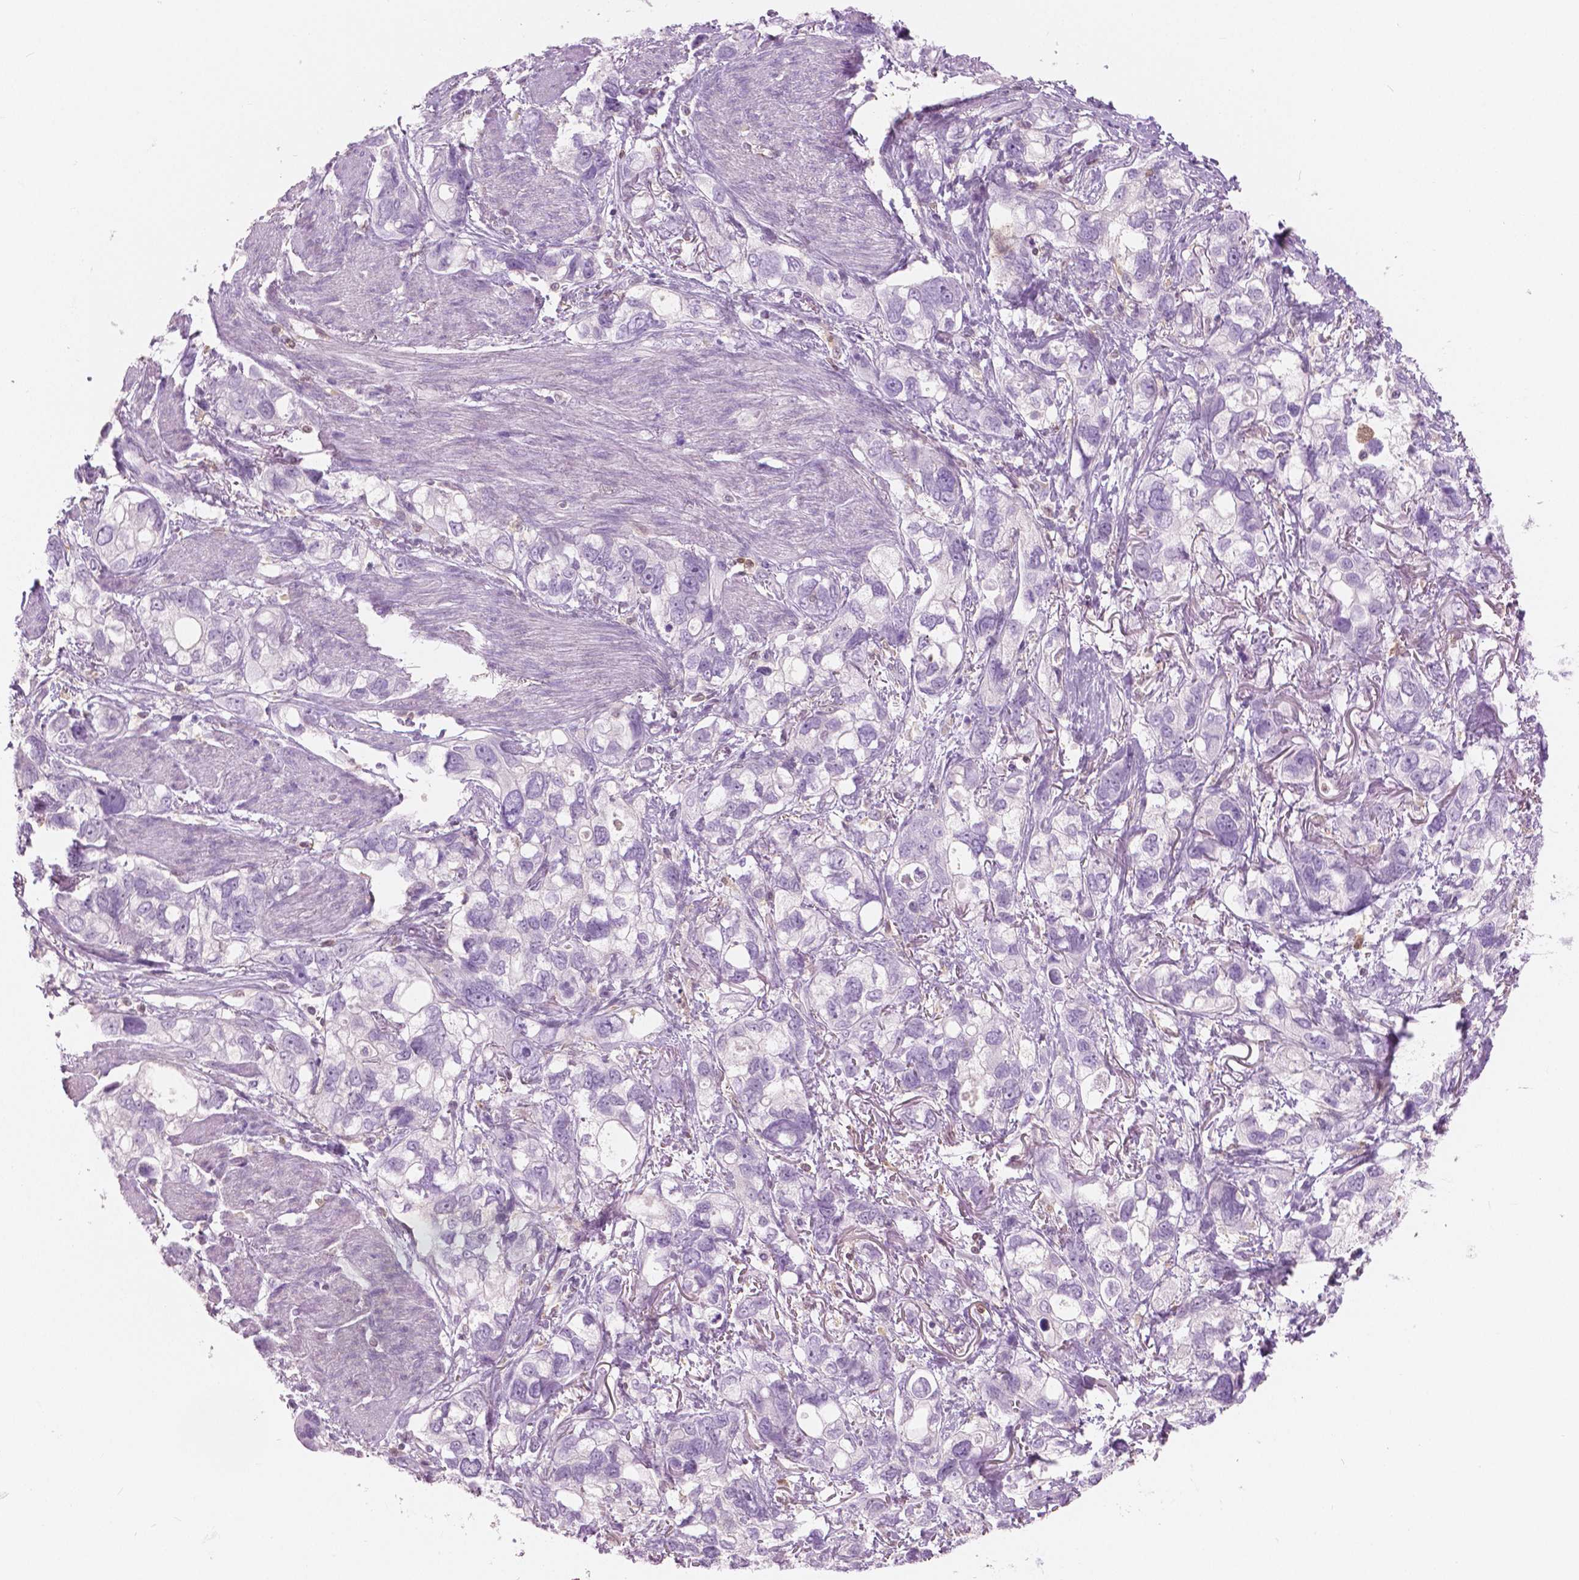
{"staining": {"intensity": "negative", "quantity": "none", "location": "none"}, "tissue": "stomach cancer", "cell_type": "Tumor cells", "image_type": "cancer", "snomed": [{"axis": "morphology", "description": "Adenocarcinoma, NOS"}, {"axis": "topography", "description": "Stomach, upper"}], "caption": "Micrograph shows no significant protein staining in tumor cells of stomach cancer.", "gene": "GALM", "patient": {"sex": "female", "age": 81}}